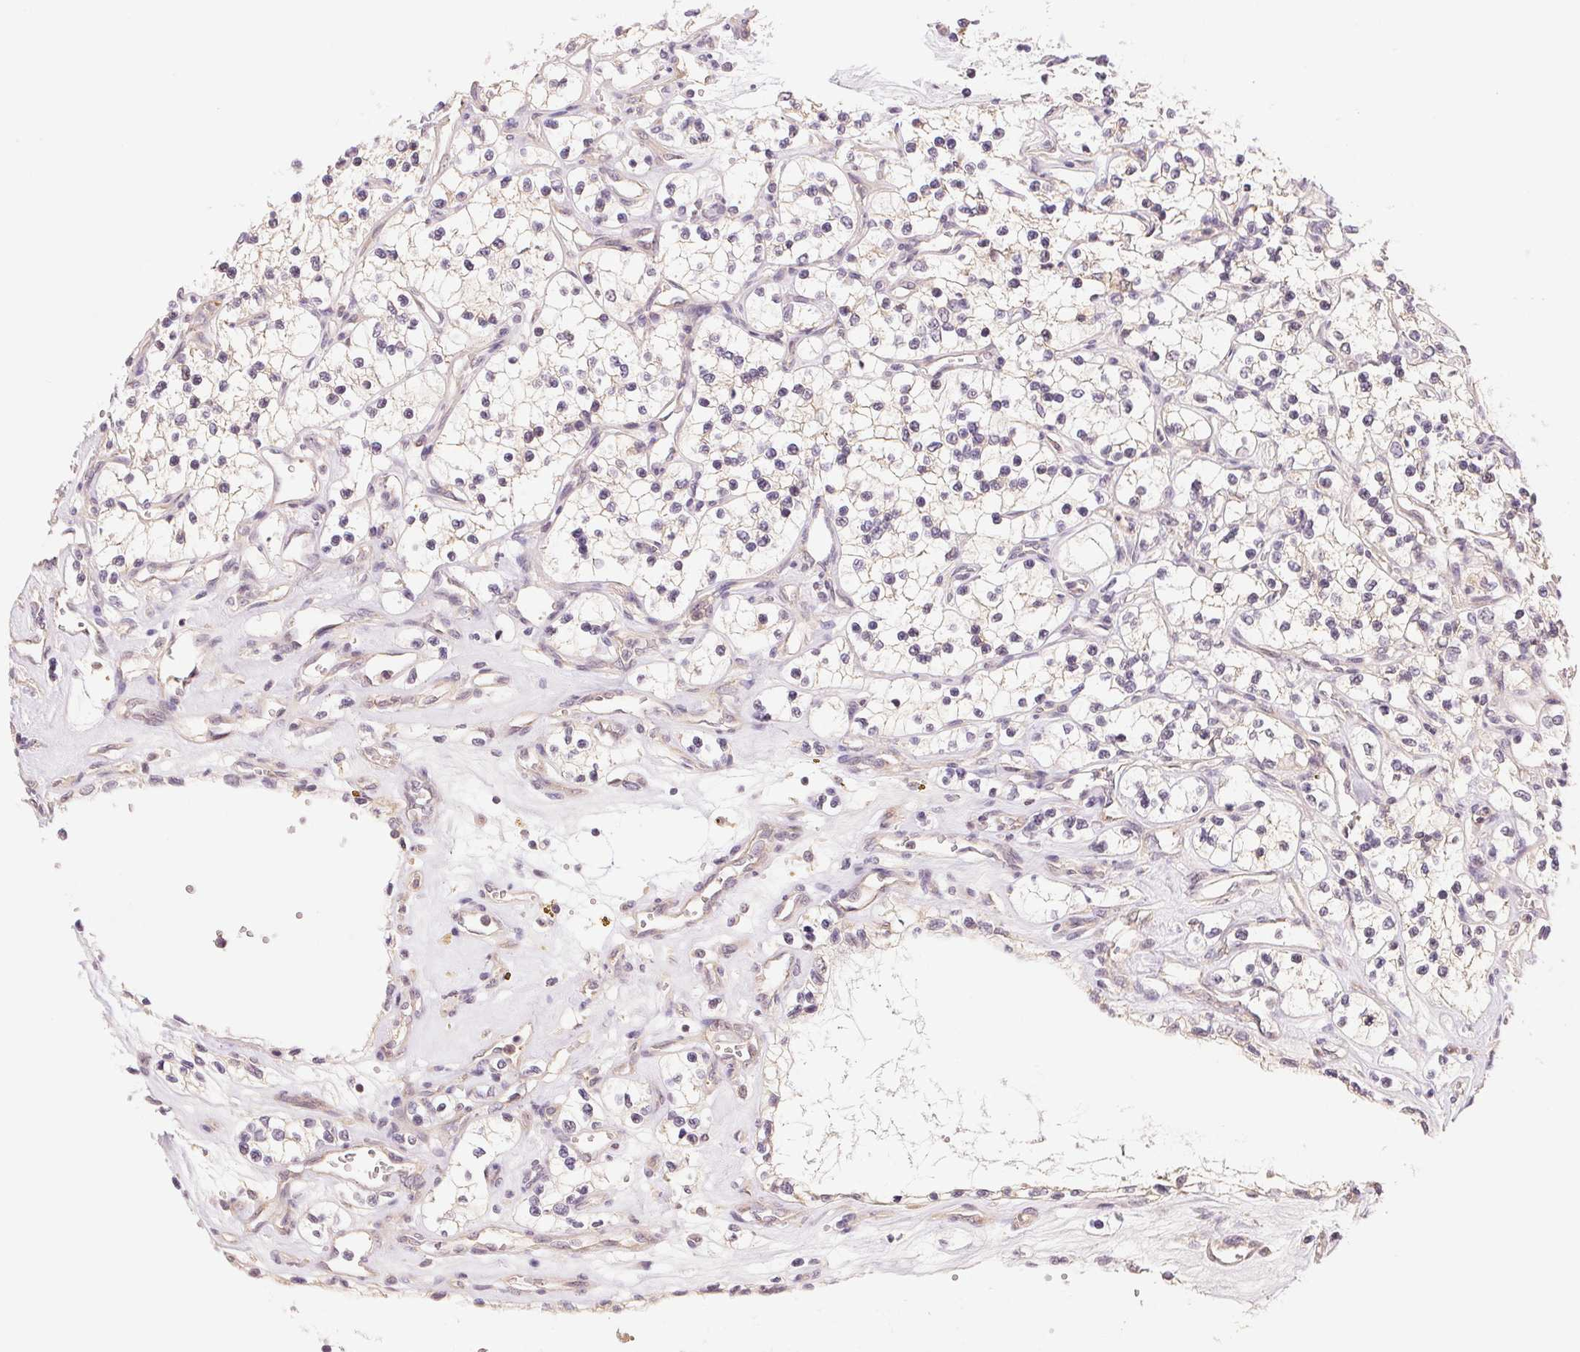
{"staining": {"intensity": "negative", "quantity": "none", "location": "none"}, "tissue": "renal cancer", "cell_type": "Tumor cells", "image_type": "cancer", "snomed": [{"axis": "morphology", "description": "Adenocarcinoma, NOS"}, {"axis": "topography", "description": "Kidney"}], "caption": "Photomicrograph shows no significant protein positivity in tumor cells of renal cancer (adenocarcinoma). (DAB (3,3'-diaminobenzidine) immunohistochemistry (IHC) with hematoxylin counter stain).", "gene": "BNIP5", "patient": {"sex": "female", "age": 69}}